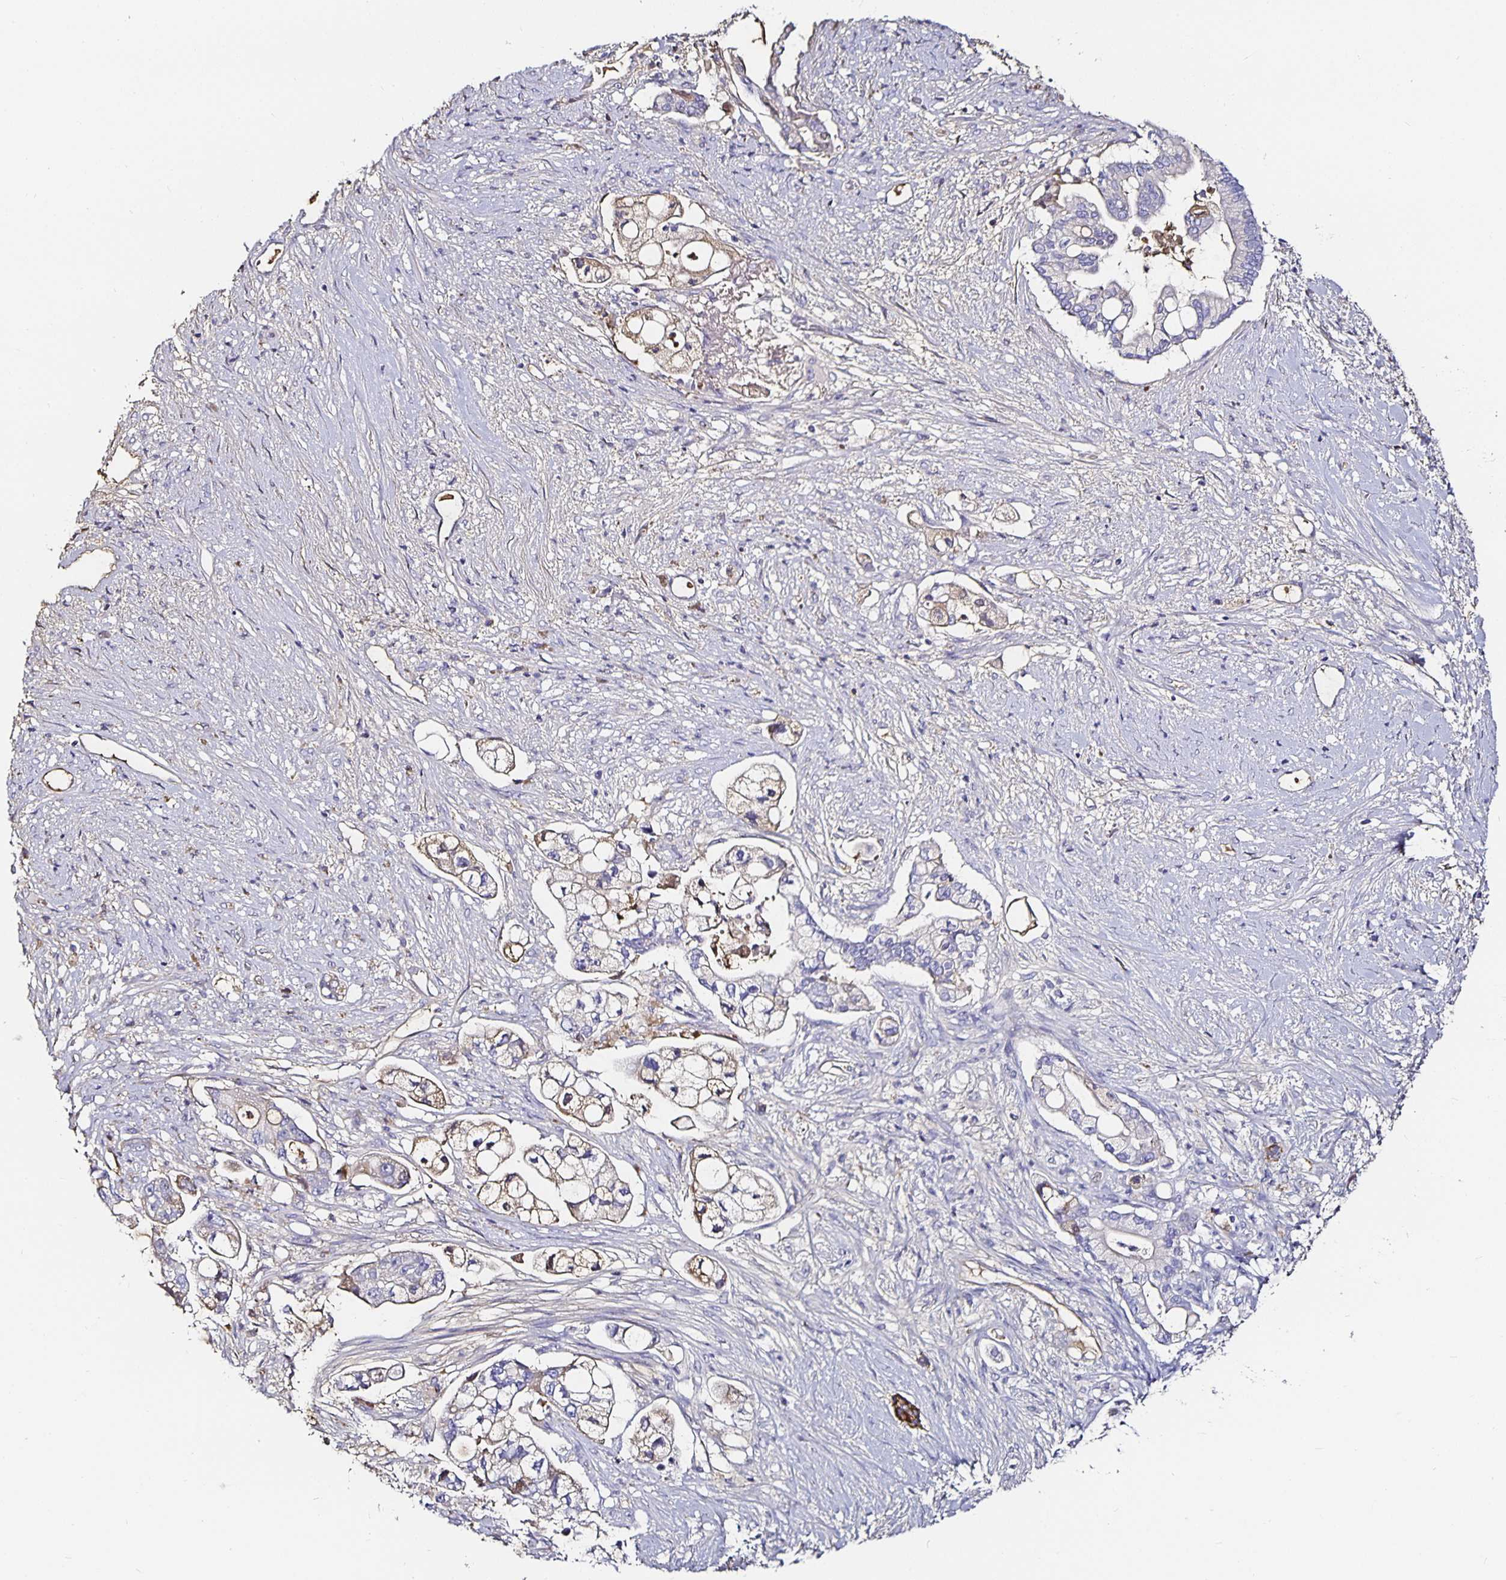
{"staining": {"intensity": "weak", "quantity": "<25%", "location": "cytoplasmic/membranous"}, "tissue": "pancreatic cancer", "cell_type": "Tumor cells", "image_type": "cancer", "snomed": [{"axis": "morphology", "description": "Adenocarcinoma, NOS"}, {"axis": "topography", "description": "Pancreas"}], "caption": "The immunohistochemistry (IHC) micrograph has no significant staining in tumor cells of pancreatic cancer tissue. (DAB IHC visualized using brightfield microscopy, high magnification).", "gene": "TTR", "patient": {"sex": "female", "age": 69}}